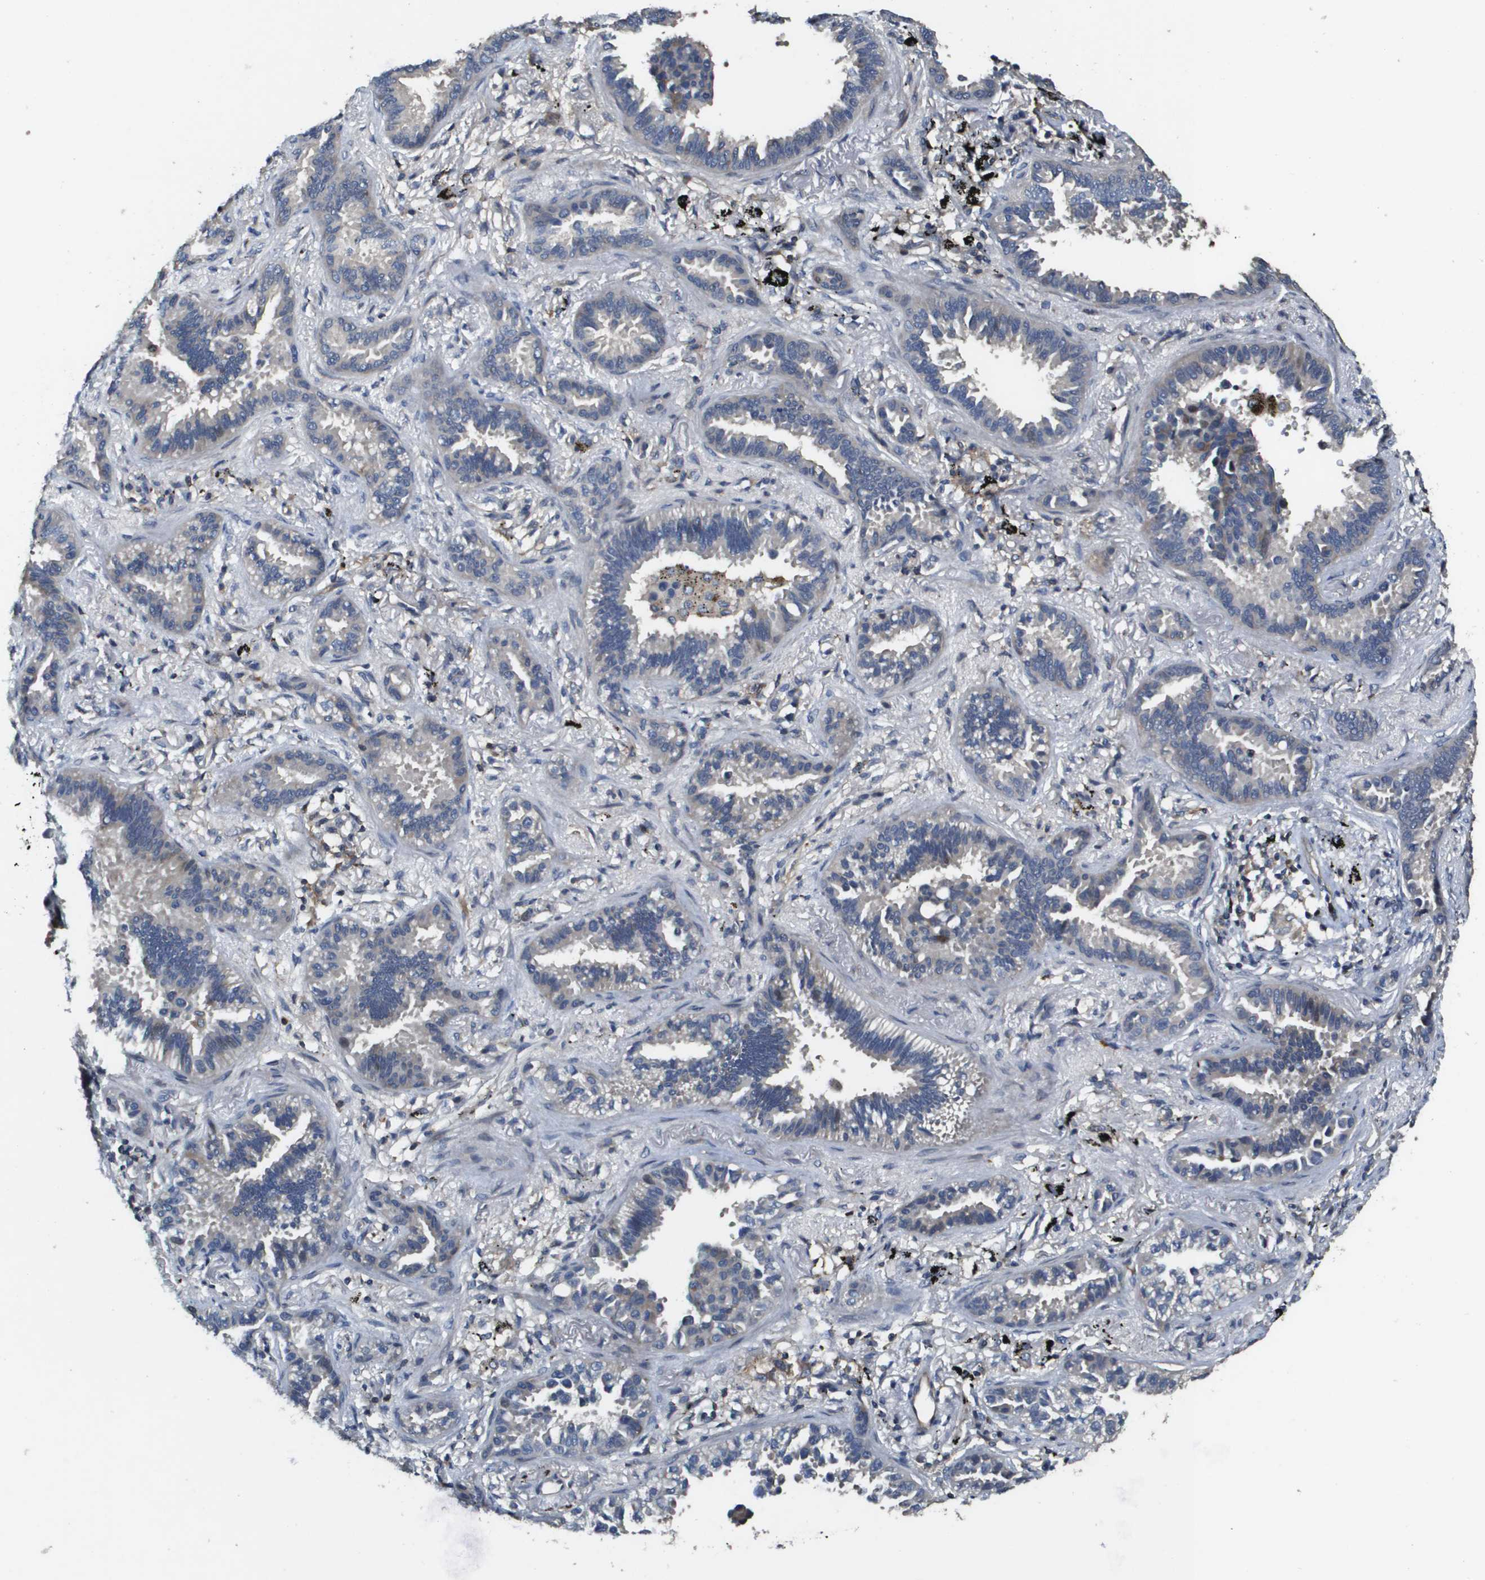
{"staining": {"intensity": "negative", "quantity": "none", "location": "none"}, "tissue": "lung cancer", "cell_type": "Tumor cells", "image_type": "cancer", "snomed": [{"axis": "morphology", "description": "Normal tissue, NOS"}, {"axis": "morphology", "description": "Adenocarcinoma, NOS"}, {"axis": "topography", "description": "Lung"}], "caption": "This is a histopathology image of IHC staining of adenocarcinoma (lung), which shows no positivity in tumor cells.", "gene": "SCN4B", "patient": {"sex": "male", "age": 59}}